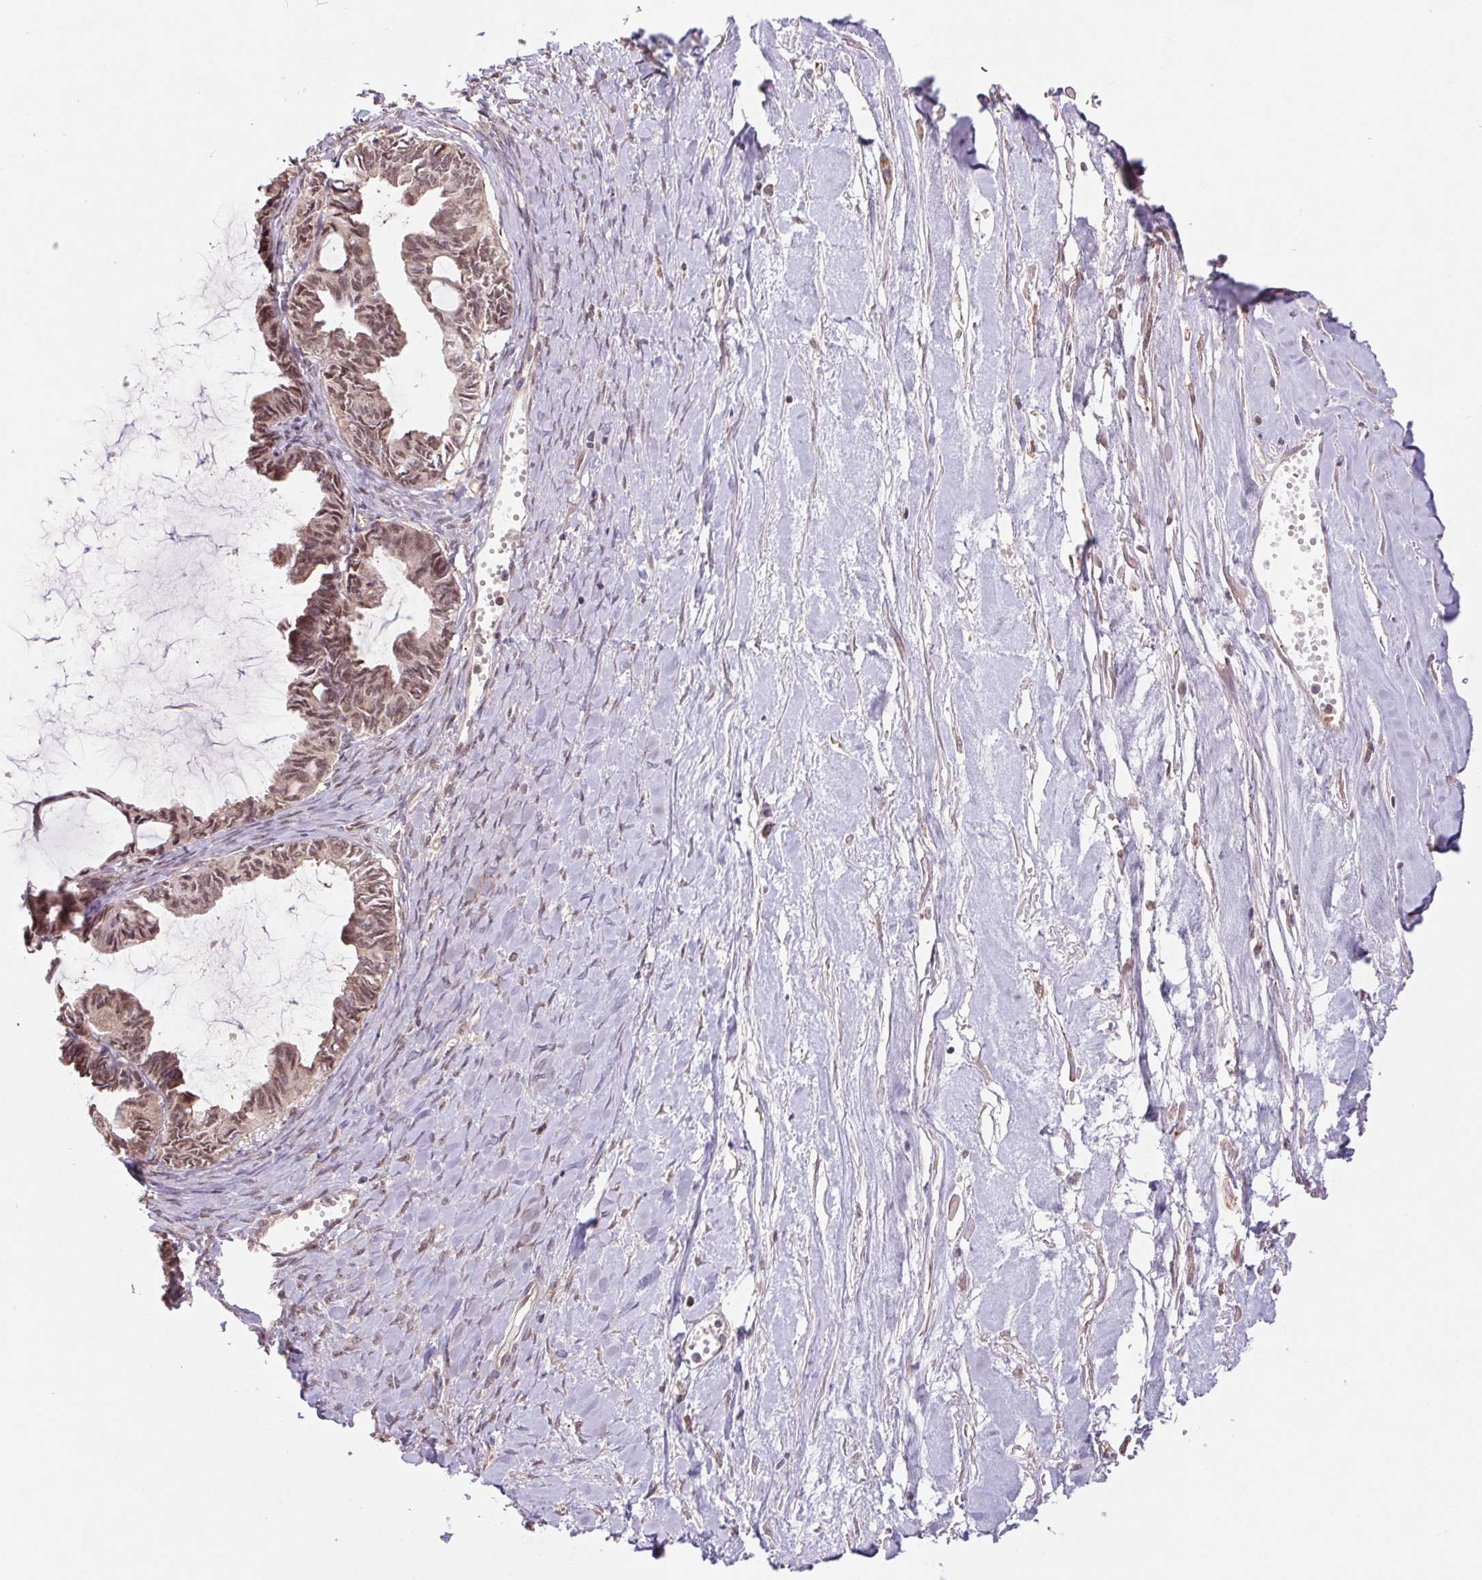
{"staining": {"intensity": "weak", "quantity": ">75%", "location": "nuclear"}, "tissue": "ovarian cancer", "cell_type": "Tumor cells", "image_type": "cancer", "snomed": [{"axis": "morphology", "description": "Cystadenocarcinoma, mucinous, NOS"}, {"axis": "topography", "description": "Ovary"}], "caption": "Immunohistochemistry (IHC) of mucinous cystadenocarcinoma (ovarian) displays low levels of weak nuclear expression in approximately >75% of tumor cells.", "gene": "RRM1", "patient": {"sex": "female", "age": 61}}